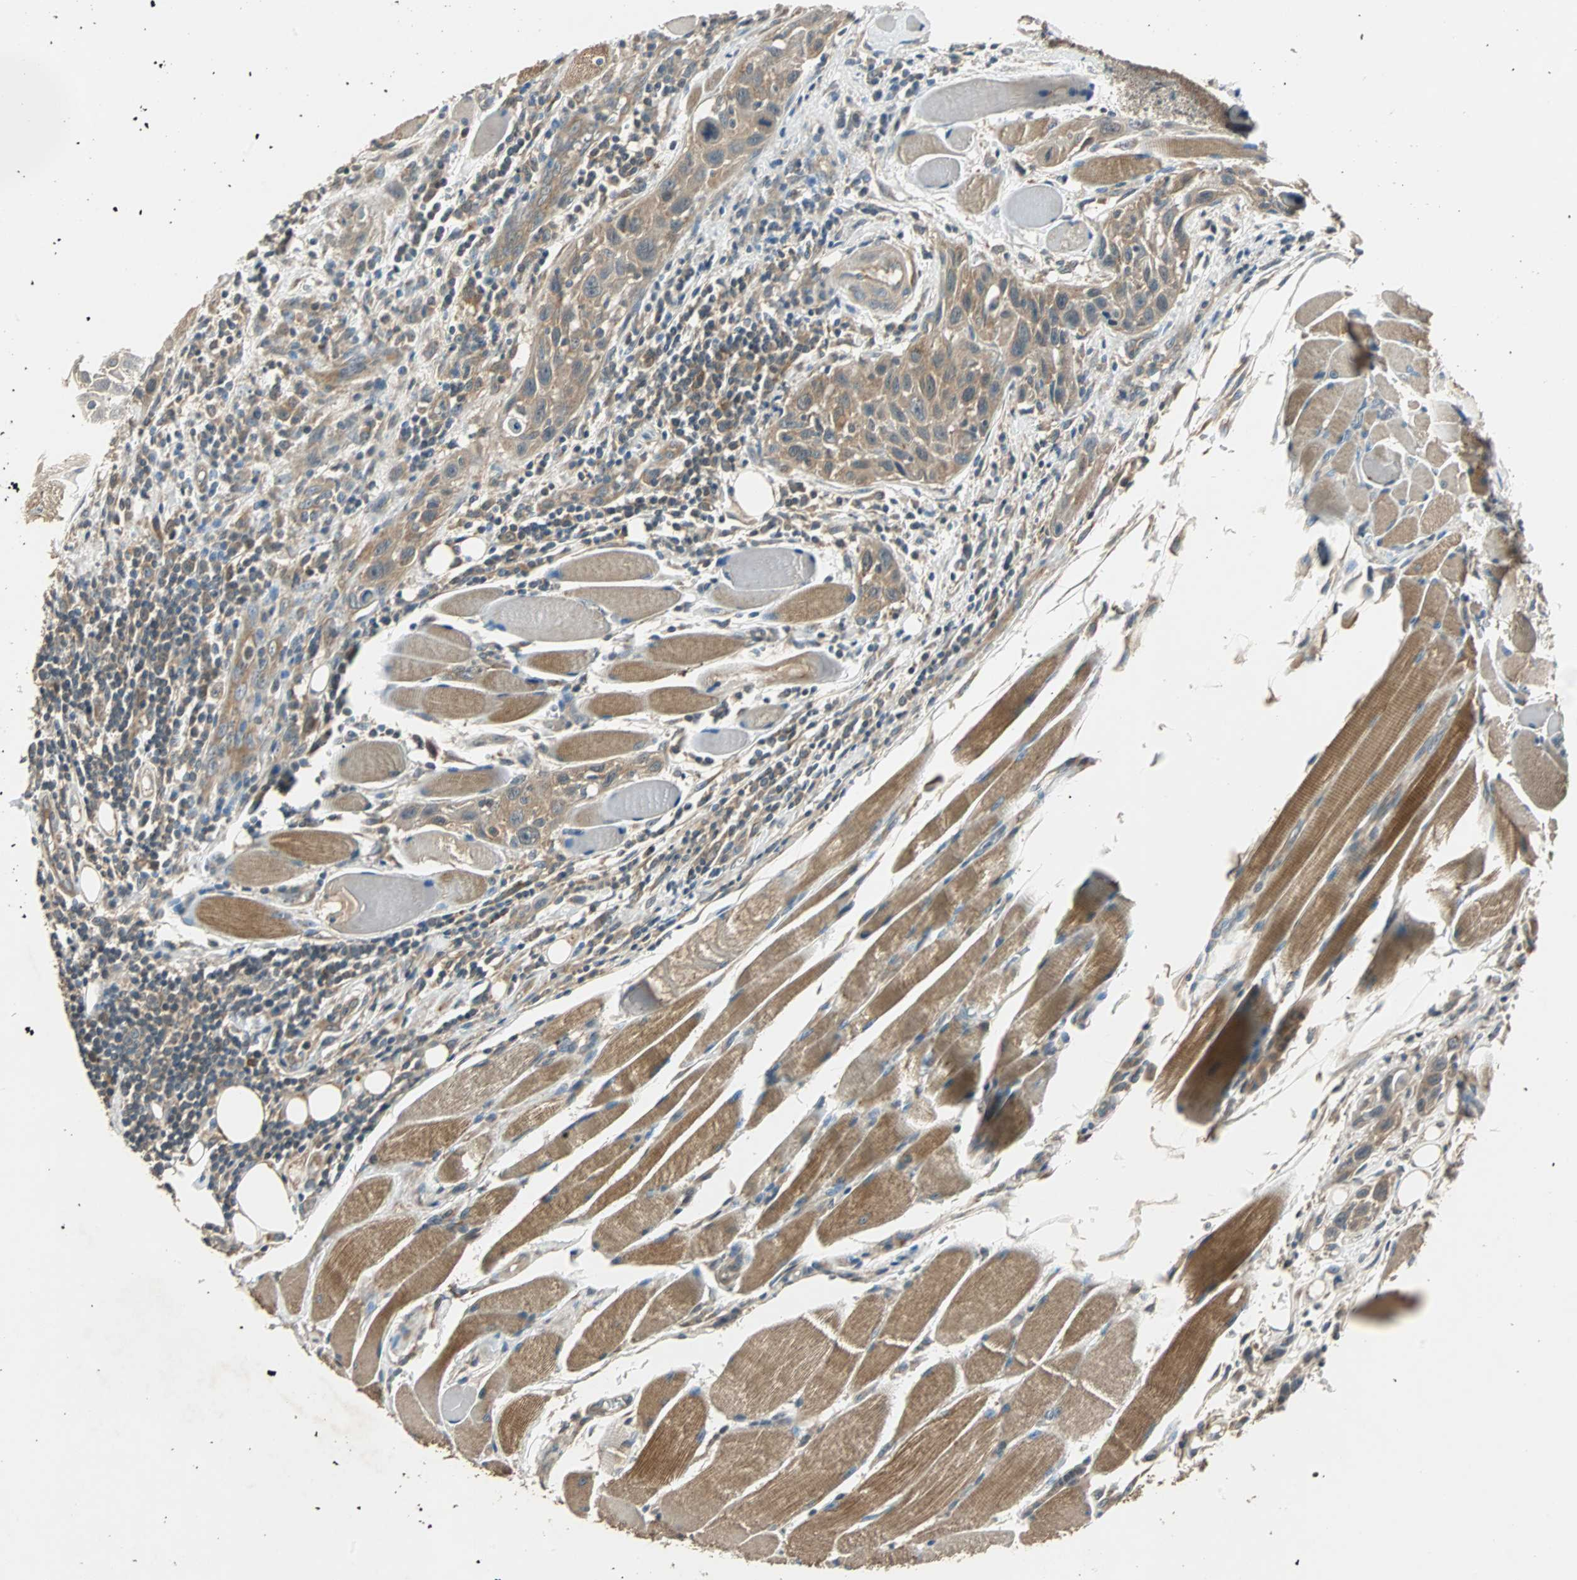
{"staining": {"intensity": "moderate", "quantity": ">75%", "location": "cytoplasmic/membranous"}, "tissue": "head and neck cancer", "cell_type": "Tumor cells", "image_type": "cancer", "snomed": [{"axis": "morphology", "description": "Squamous cell carcinoma, NOS"}, {"axis": "topography", "description": "Oral tissue"}, {"axis": "topography", "description": "Head-Neck"}], "caption": "Tumor cells display medium levels of moderate cytoplasmic/membranous staining in approximately >75% of cells in head and neck squamous cell carcinoma.", "gene": "ABHD2", "patient": {"sex": "female", "age": 50}}